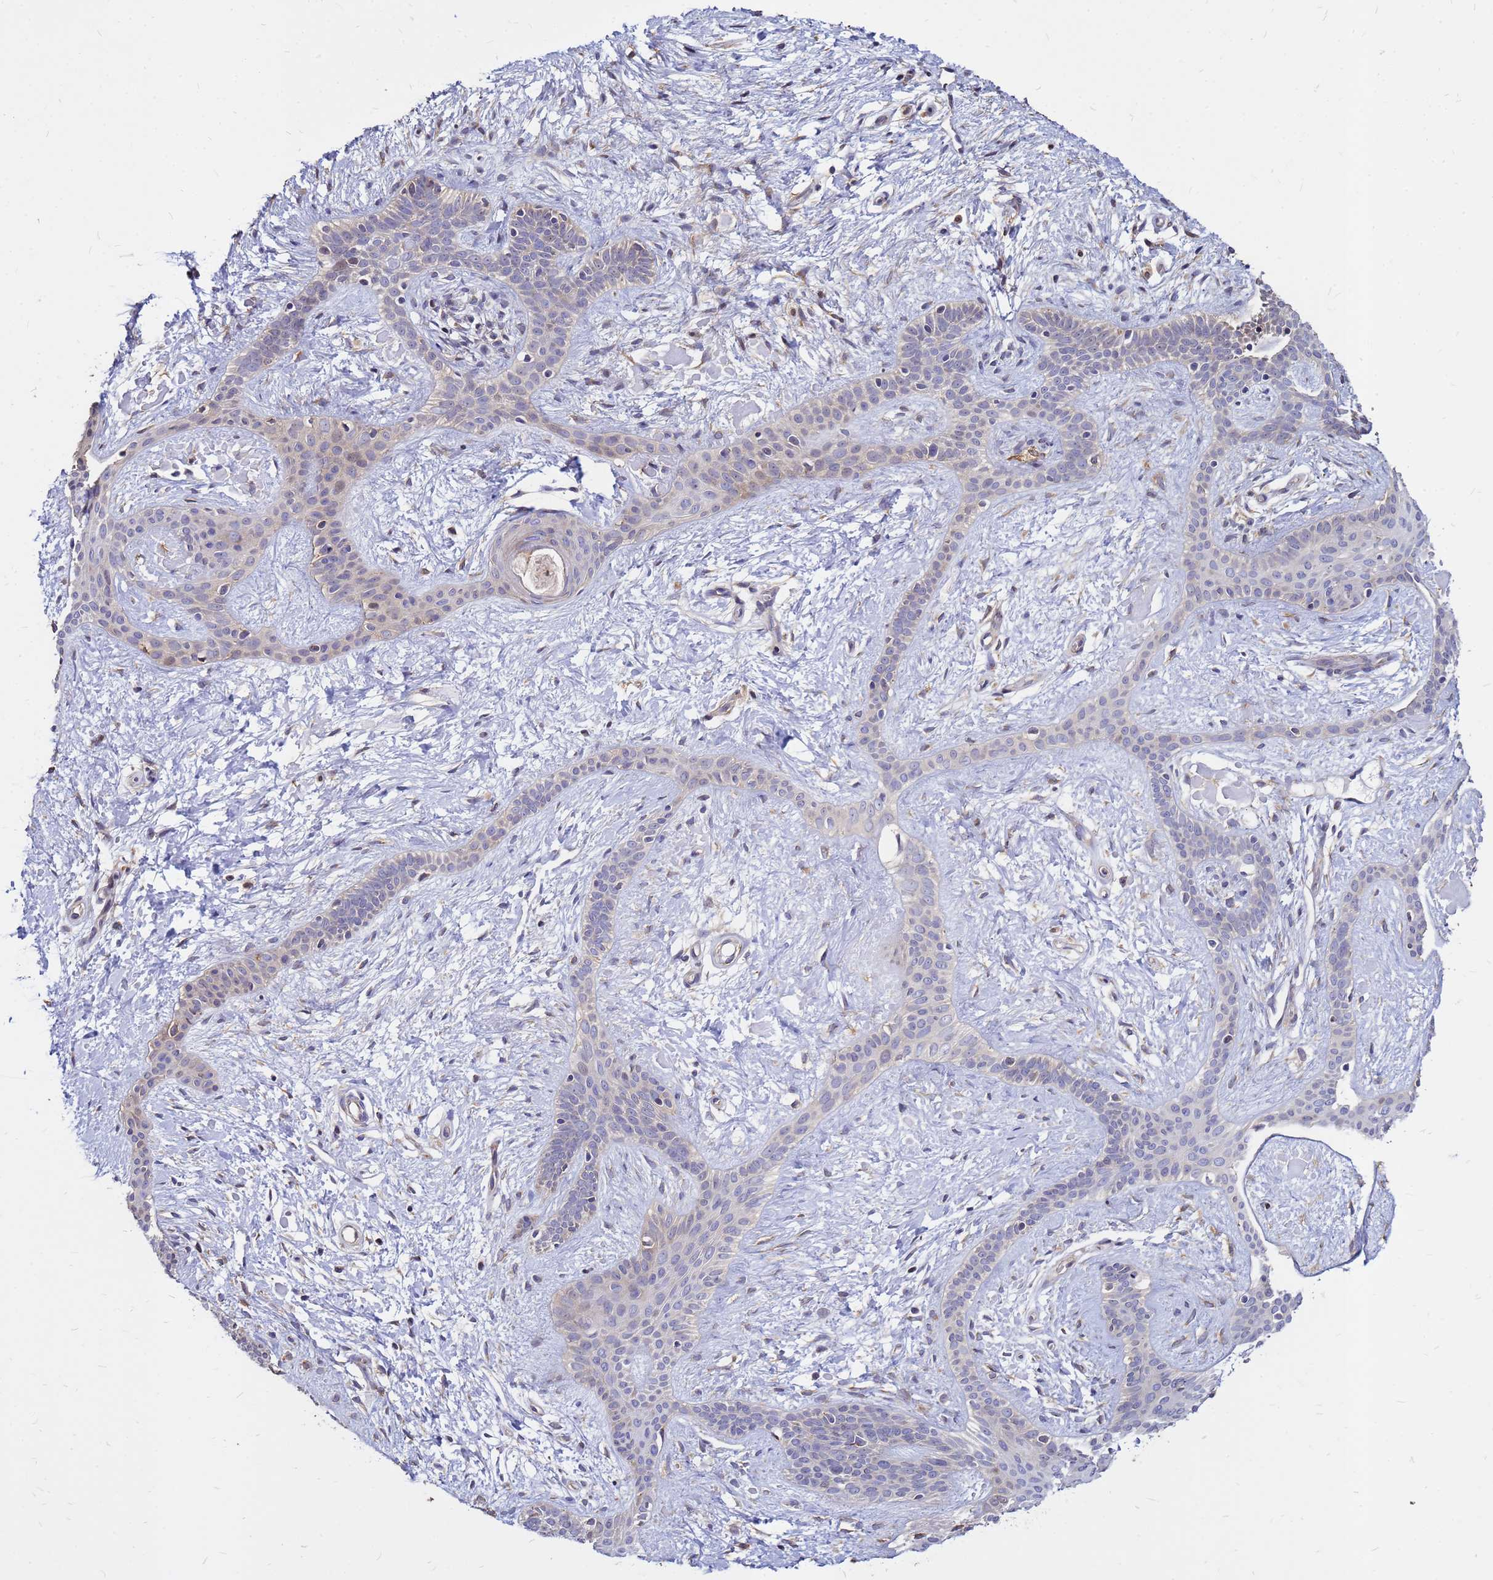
{"staining": {"intensity": "weak", "quantity": "<25%", "location": "nuclear"}, "tissue": "skin cancer", "cell_type": "Tumor cells", "image_type": "cancer", "snomed": [{"axis": "morphology", "description": "Basal cell carcinoma"}, {"axis": "topography", "description": "Skin"}], "caption": "There is no significant expression in tumor cells of skin cancer.", "gene": "MOB2", "patient": {"sex": "male", "age": 78}}